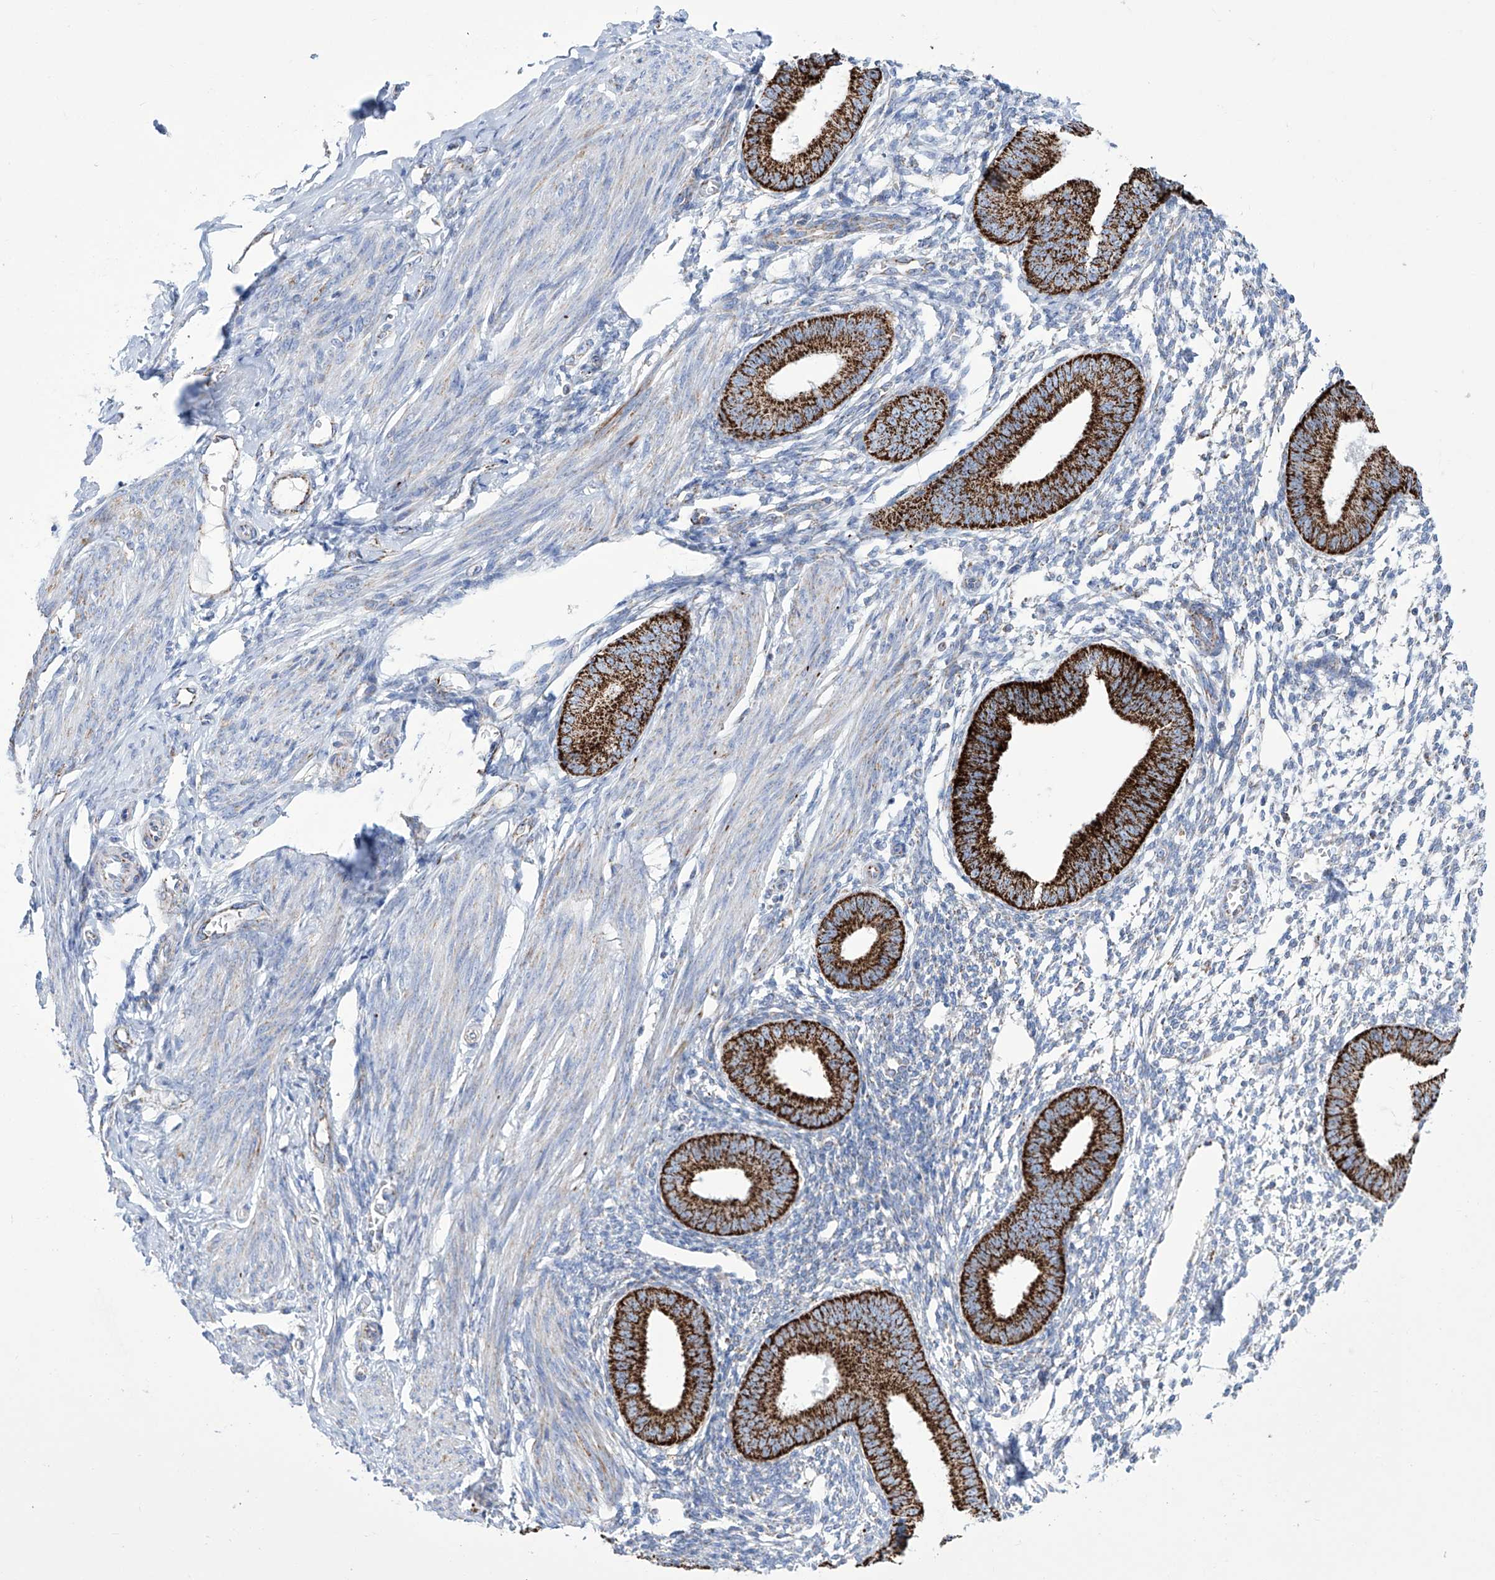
{"staining": {"intensity": "negative", "quantity": "none", "location": "none"}, "tissue": "endometrium", "cell_type": "Cells in endometrial stroma", "image_type": "normal", "snomed": [{"axis": "morphology", "description": "Normal tissue, NOS"}, {"axis": "topography", "description": "Uterus"}, {"axis": "topography", "description": "Endometrium"}], "caption": "Endometrium stained for a protein using IHC reveals no expression cells in endometrial stroma.", "gene": "ALDH6A1", "patient": {"sex": "female", "age": 48}}